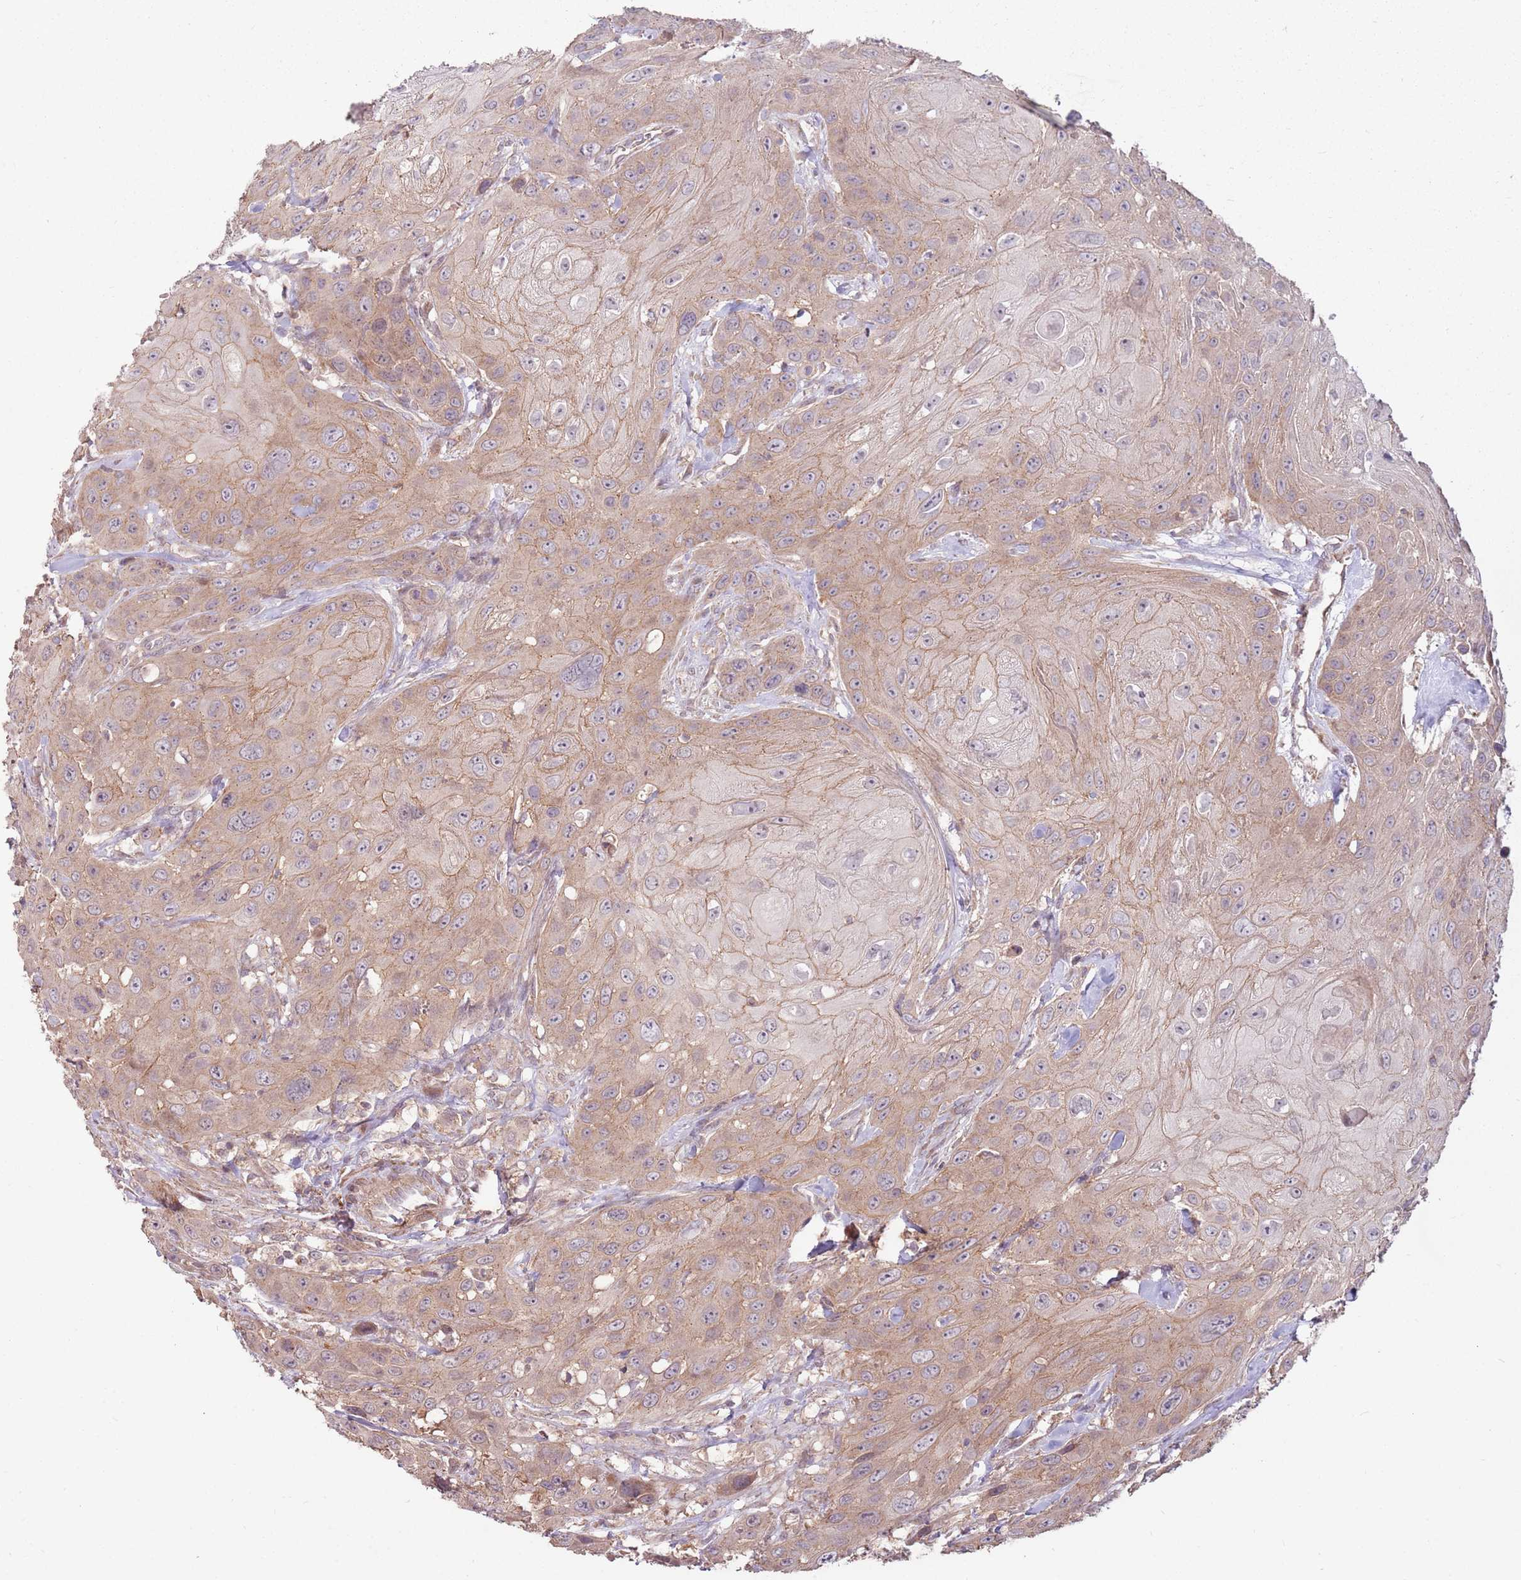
{"staining": {"intensity": "weak", "quantity": ">75%", "location": "cytoplasmic/membranous"}, "tissue": "head and neck cancer", "cell_type": "Tumor cells", "image_type": "cancer", "snomed": [{"axis": "morphology", "description": "Squamous cell carcinoma, NOS"}, {"axis": "topography", "description": "Head-Neck"}], "caption": "This is an image of immunohistochemistry (IHC) staining of squamous cell carcinoma (head and neck), which shows weak expression in the cytoplasmic/membranous of tumor cells.", "gene": "SPATA31D1", "patient": {"sex": "male", "age": 81}}